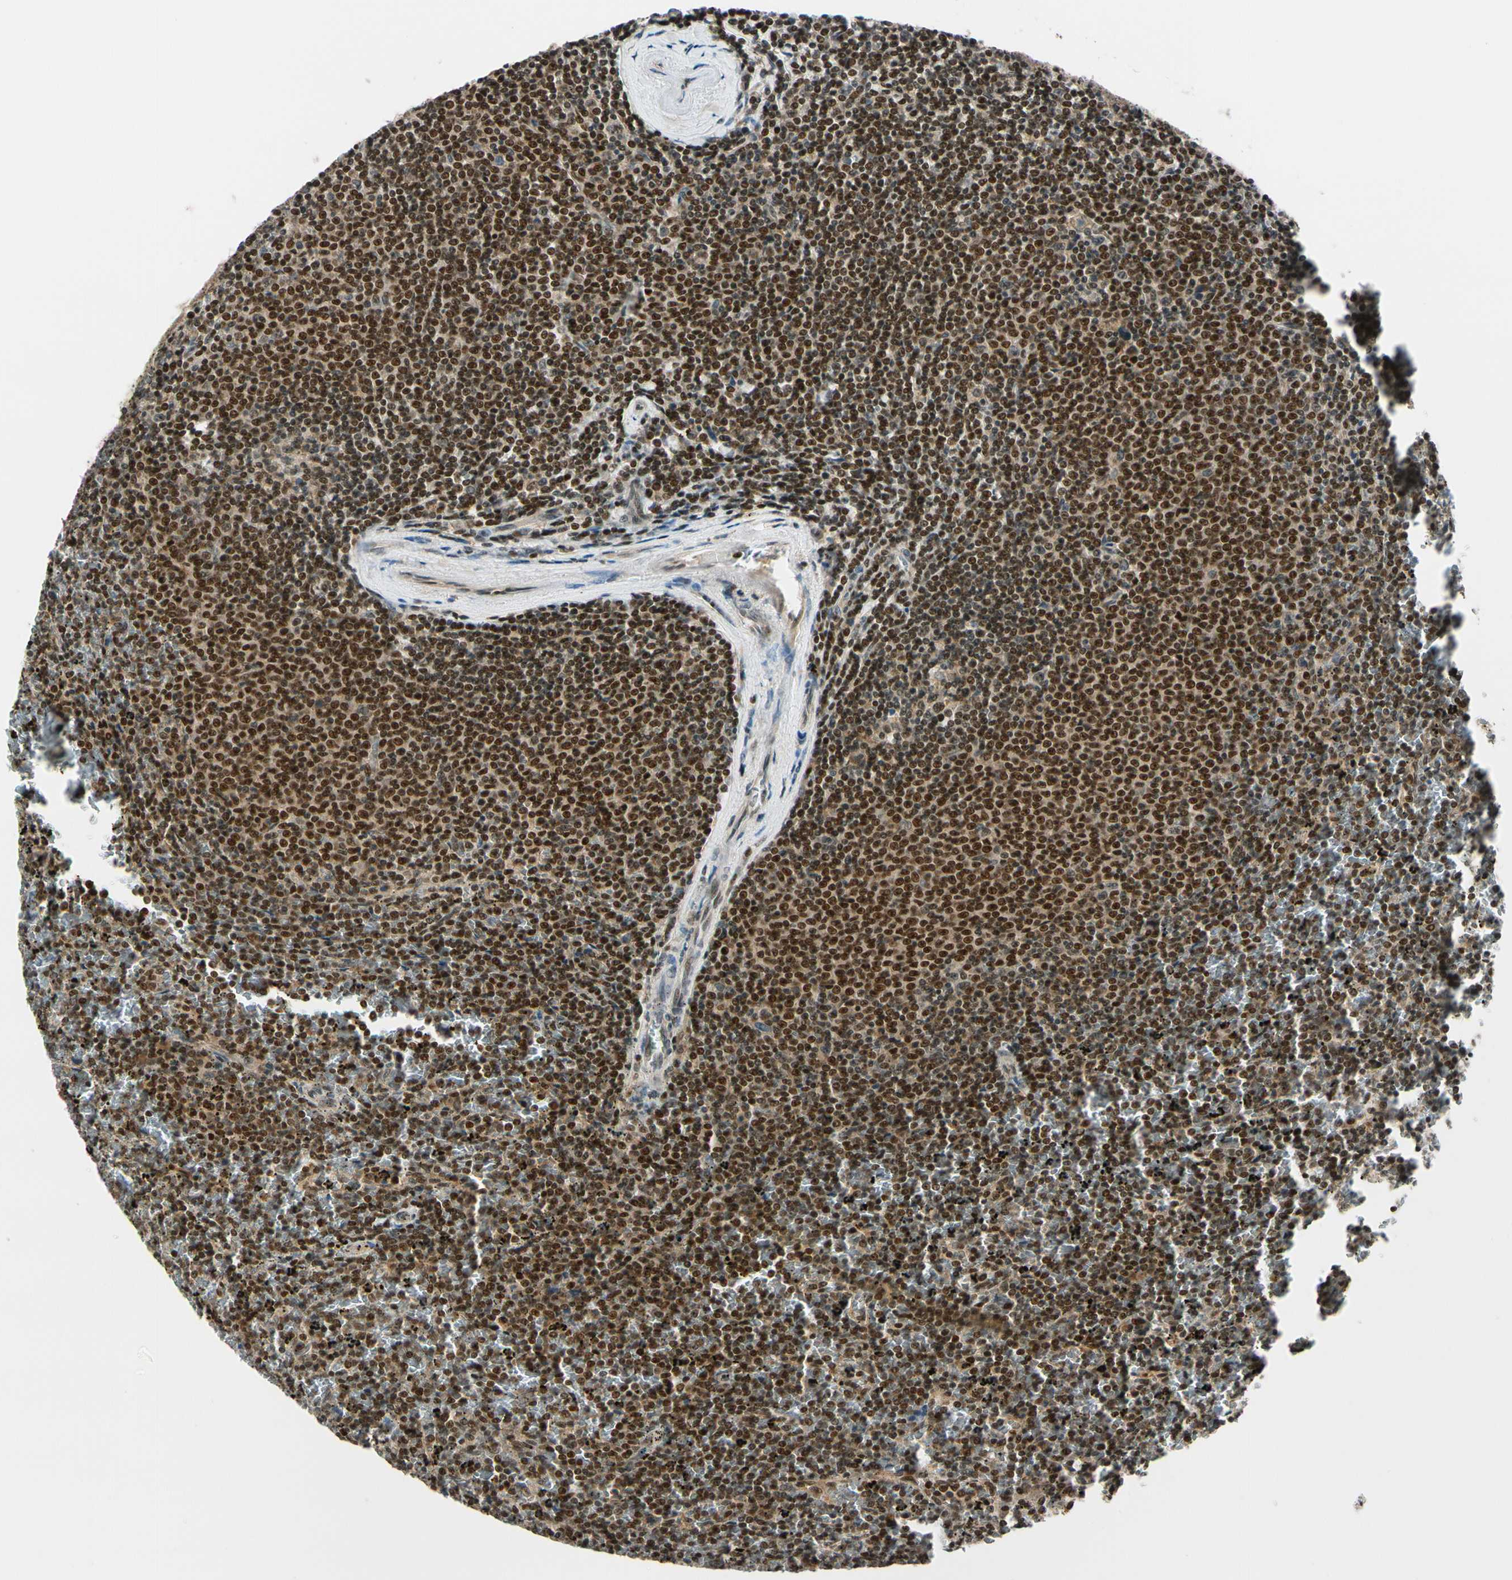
{"staining": {"intensity": "strong", "quantity": ">75%", "location": "cytoplasmic/membranous,nuclear"}, "tissue": "lymphoma", "cell_type": "Tumor cells", "image_type": "cancer", "snomed": [{"axis": "morphology", "description": "Malignant lymphoma, non-Hodgkin's type, Low grade"}, {"axis": "topography", "description": "Spleen"}], "caption": "This histopathology image displays immunohistochemistry staining of human lymphoma, with high strong cytoplasmic/membranous and nuclear expression in about >75% of tumor cells.", "gene": "DAXX", "patient": {"sex": "female", "age": 77}}